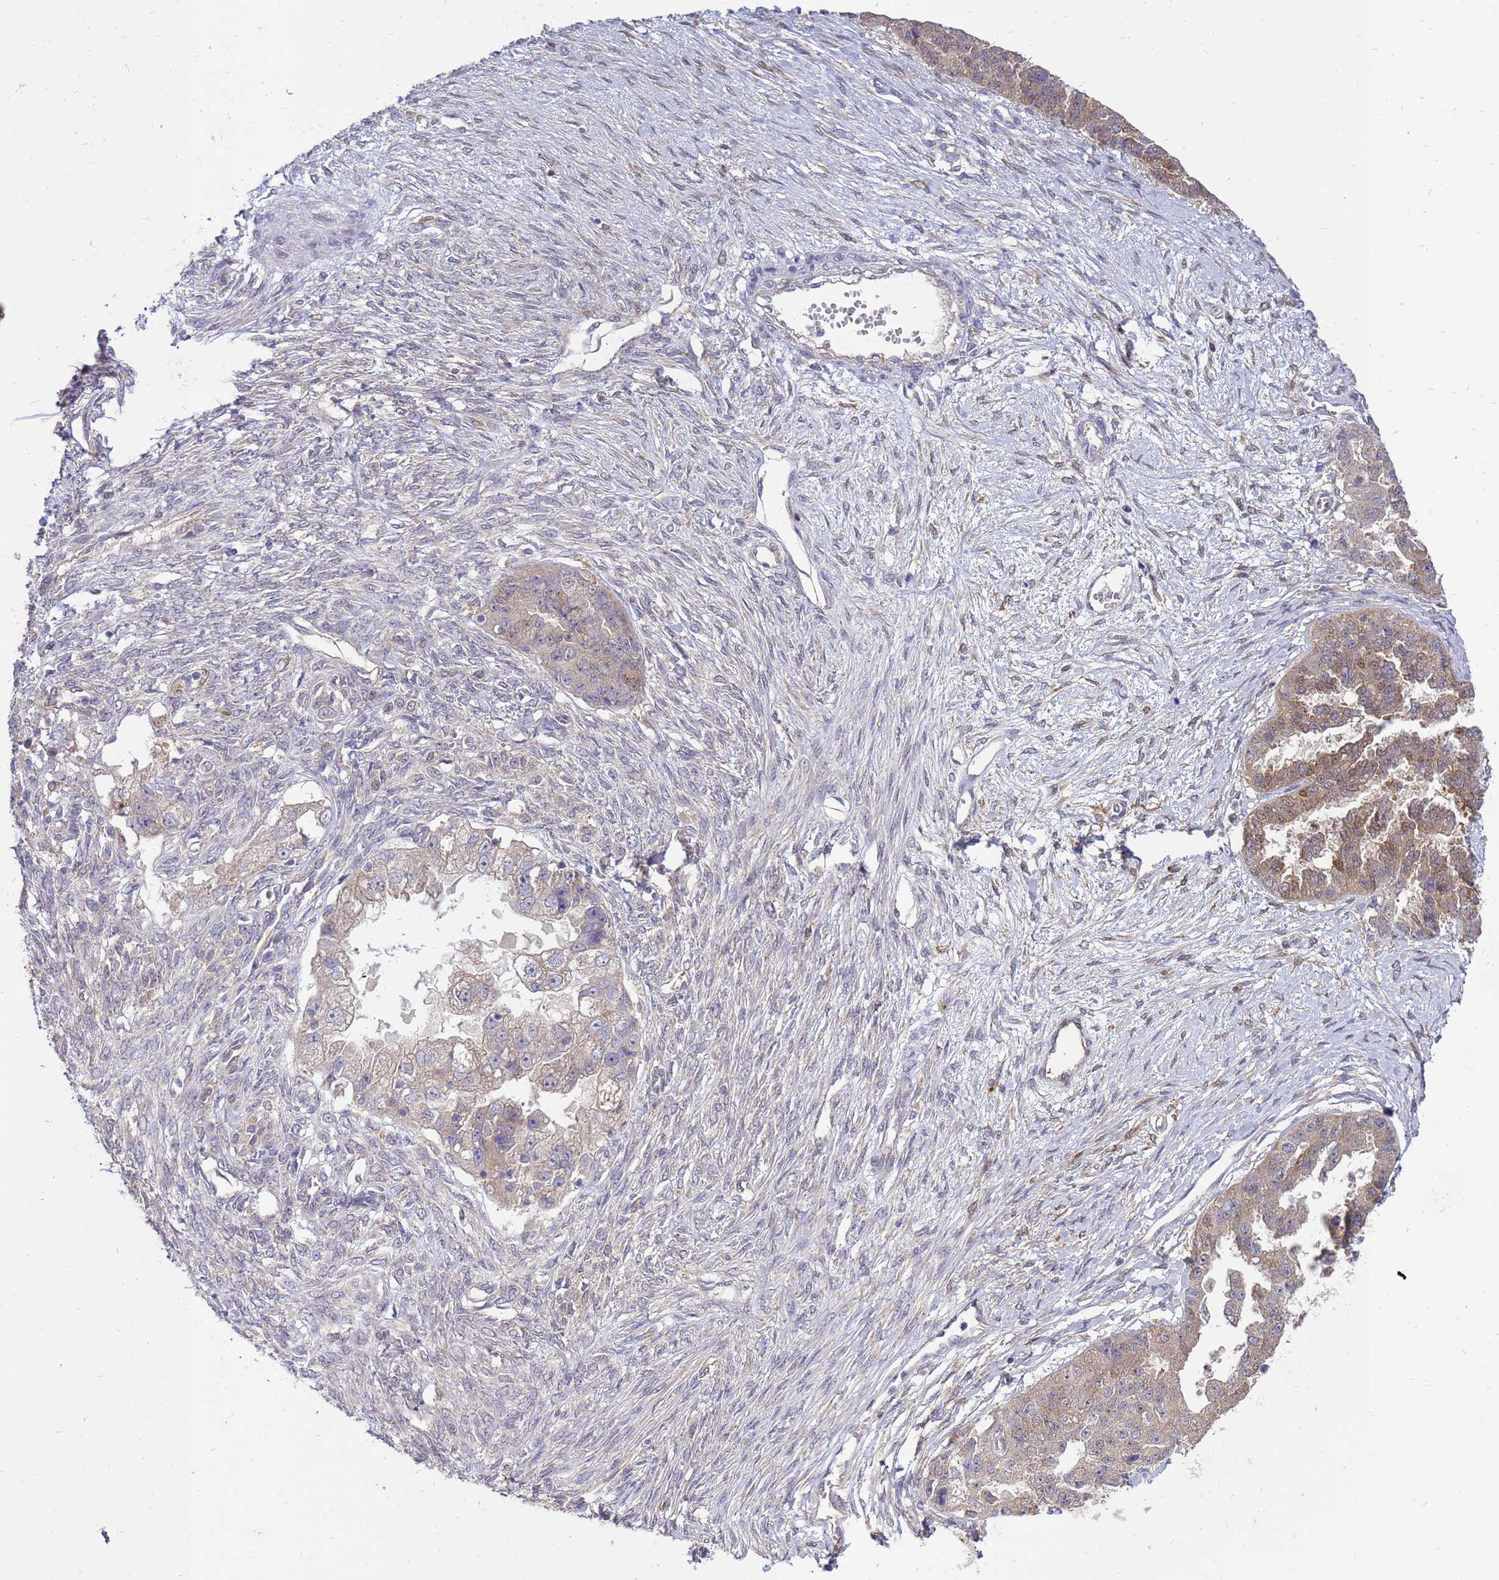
{"staining": {"intensity": "moderate", "quantity": "25%-75%", "location": "cytoplasmic/membranous,nuclear"}, "tissue": "ovarian cancer", "cell_type": "Tumor cells", "image_type": "cancer", "snomed": [{"axis": "morphology", "description": "Cystadenocarcinoma, serous, NOS"}, {"axis": "topography", "description": "Ovary"}], "caption": "Immunohistochemical staining of ovarian serous cystadenocarcinoma demonstrates medium levels of moderate cytoplasmic/membranous and nuclear staining in about 25%-75% of tumor cells. The staining was performed using DAB (3,3'-diaminobenzidine) to visualize the protein expression in brown, while the nuclei were stained in blue with hematoxylin (Magnification: 20x).", "gene": "EIF4EBP3", "patient": {"sex": "female", "age": 58}}